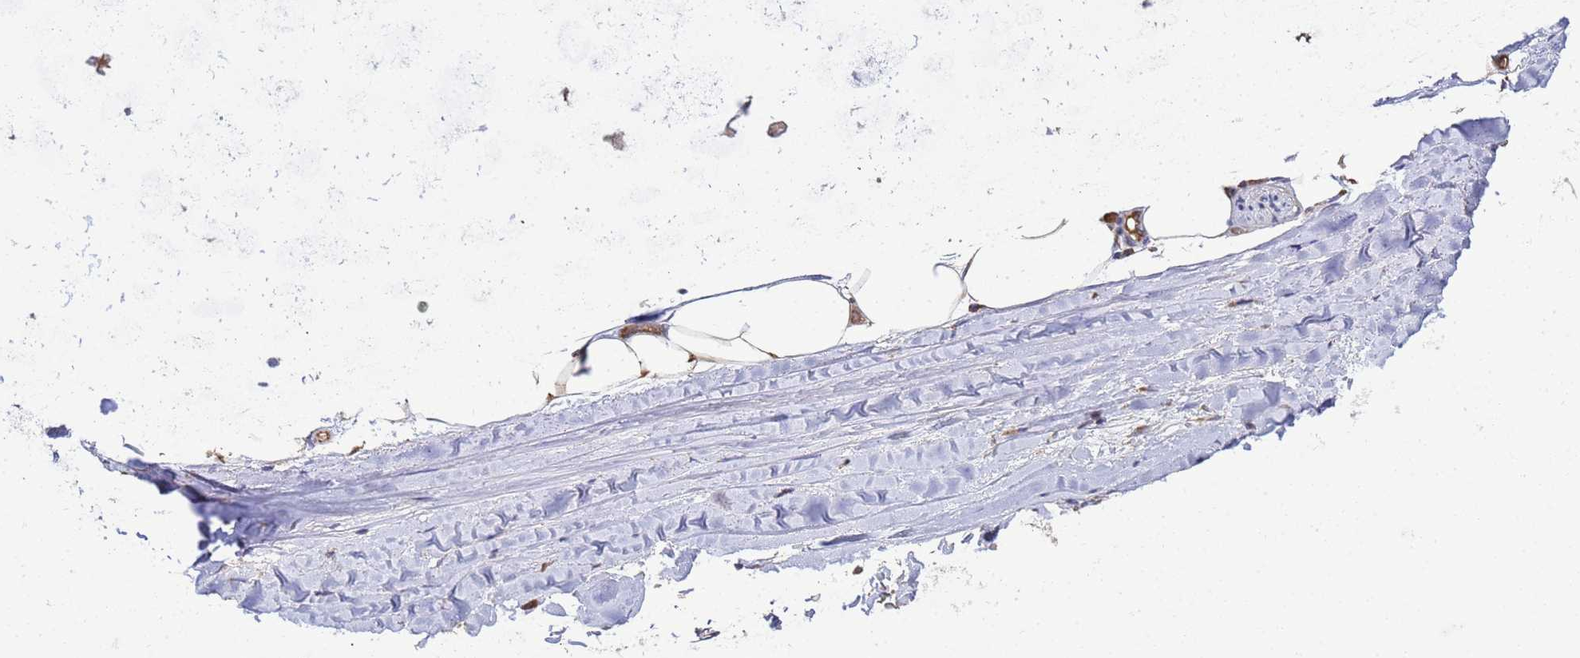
{"staining": {"intensity": "moderate", "quantity": ">75%", "location": "cytoplasmic/membranous"}, "tissue": "adipose tissue", "cell_type": "Adipocytes", "image_type": "normal", "snomed": [{"axis": "morphology", "description": "Normal tissue, NOS"}, {"axis": "topography", "description": "Lymph node"}, {"axis": "topography", "description": "Bronchus"}], "caption": "DAB immunohistochemical staining of unremarkable human adipose tissue demonstrates moderate cytoplasmic/membranous protein positivity in about >75% of adipocytes. The staining is performed using DAB brown chromogen to label protein expression. The nuclei are counter-stained blue using hematoxylin.", "gene": "BECN1", "patient": {"sex": "male", "age": 63}}